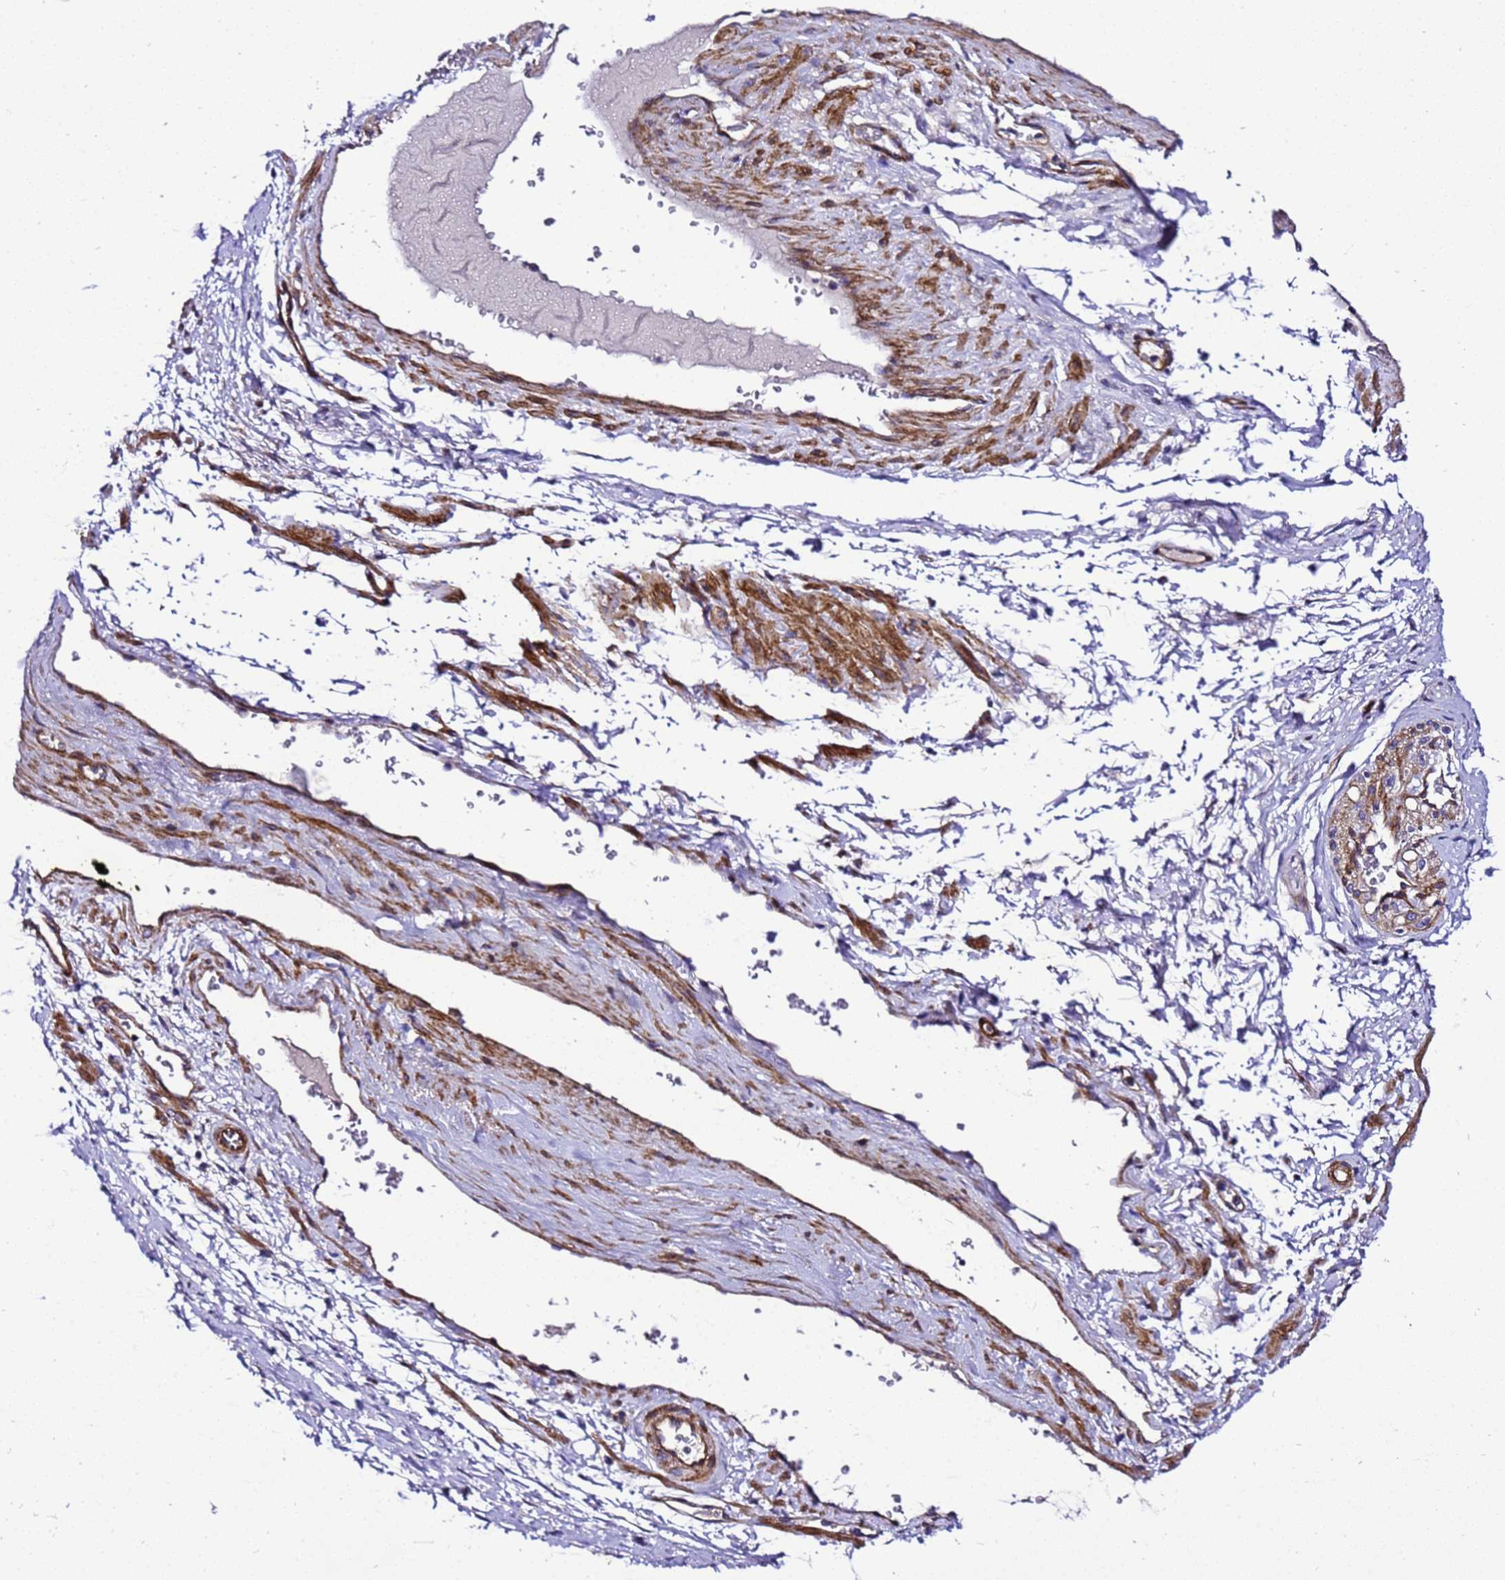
{"staining": {"intensity": "weak", "quantity": ">75%", "location": "cytoplasmic/membranous"}, "tissue": "adipose tissue", "cell_type": "Adipocytes", "image_type": "normal", "snomed": [{"axis": "morphology", "description": "Normal tissue, NOS"}, {"axis": "morphology", "description": "Adenocarcinoma, Low grade"}, {"axis": "topography", "description": "Prostate"}, {"axis": "topography", "description": "Peripheral nerve tissue"}], "caption": "Adipocytes display weak cytoplasmic/membranous staining in about >75% of cells in benign adipose tissue. (DAB IHC with brightfield microscopy, high magnification).", "gene": "ZNF417", "patient": {"sex": "male", "age": 63}}